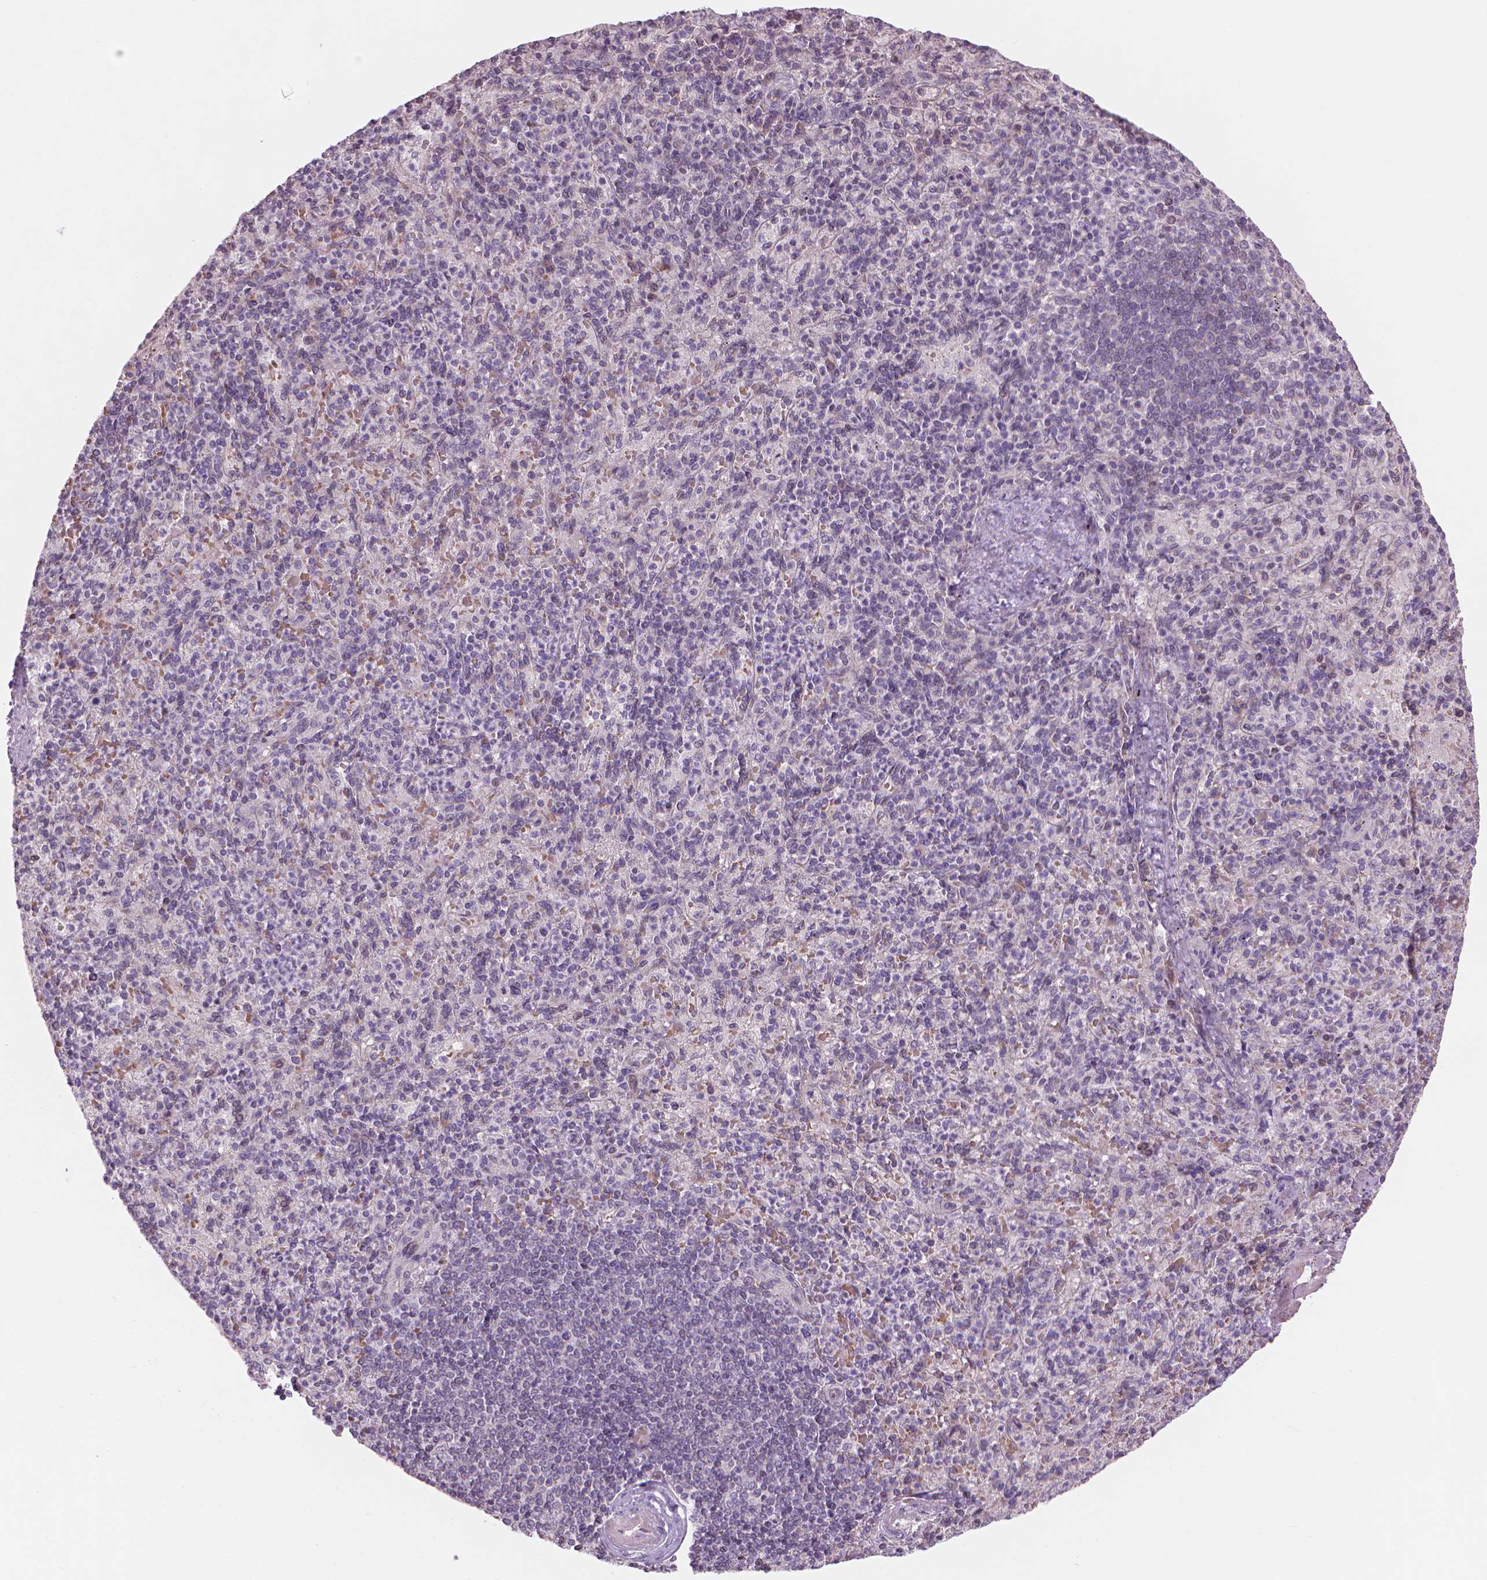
{"staining": {"intensity": "moderate", "quantity": "<25%", "location": "cytoplasmic/membranous"}, "tissue": "spleen", "cell_type": "Cells in red pulp", "image_type": "normal", "snomed": [{"axis": "morphology", "description": "Normal tissue, NOS"}, {"axis": "topography", "description": "Spleen"}], "caption": "Cells in red pulp demonstrate low levels of moderate cytoplasmic/membranous expression in about <25% of cells in normal human spleen.", "gene": "IFFO1", "patient": {"sex": "female", "age": 74}}